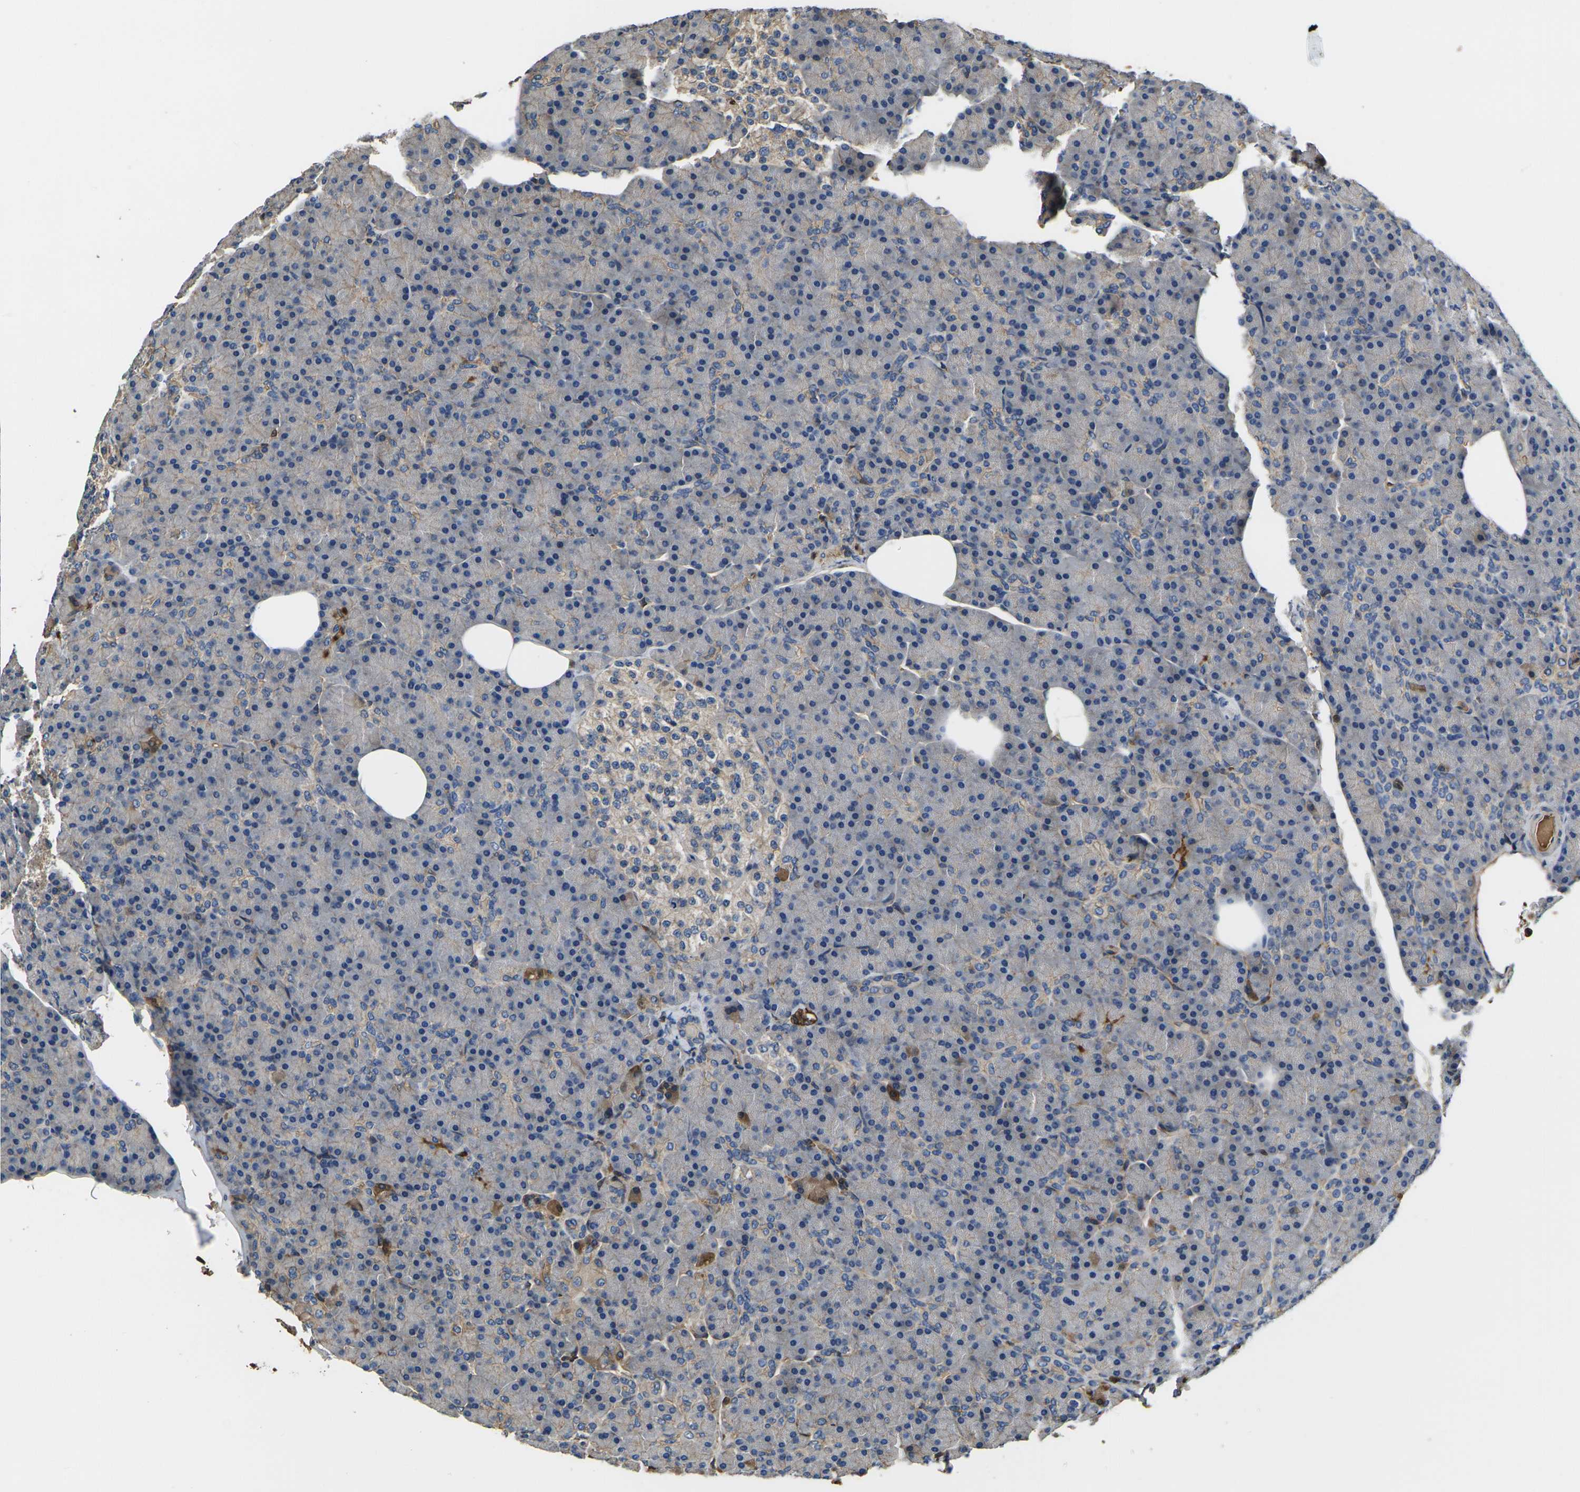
{"staining": {"intensity": "weak", "quantity": "25%-75%", "location": "cytoplasmic/membranous"}, "tissue": "pancreas", "cell_type": "Exocrine glandular cells", "image_type": "normal", "snomed": [{"axis": "morphology", "description": "Normal tissue, NOS"}, {"axis": "topography", "description": "Pancreas"}], "caption": "The immunohistochemical stain labels weak cytoplasmic/membranous positivity in exocrine glandular cells of normal pancreas. Immunohistochemistry (ihc) stains the protein of interest in brown and the nuclei are stained blue.", "gene": "HSPG2", "patient": {"sex": "female", "age": 43}}